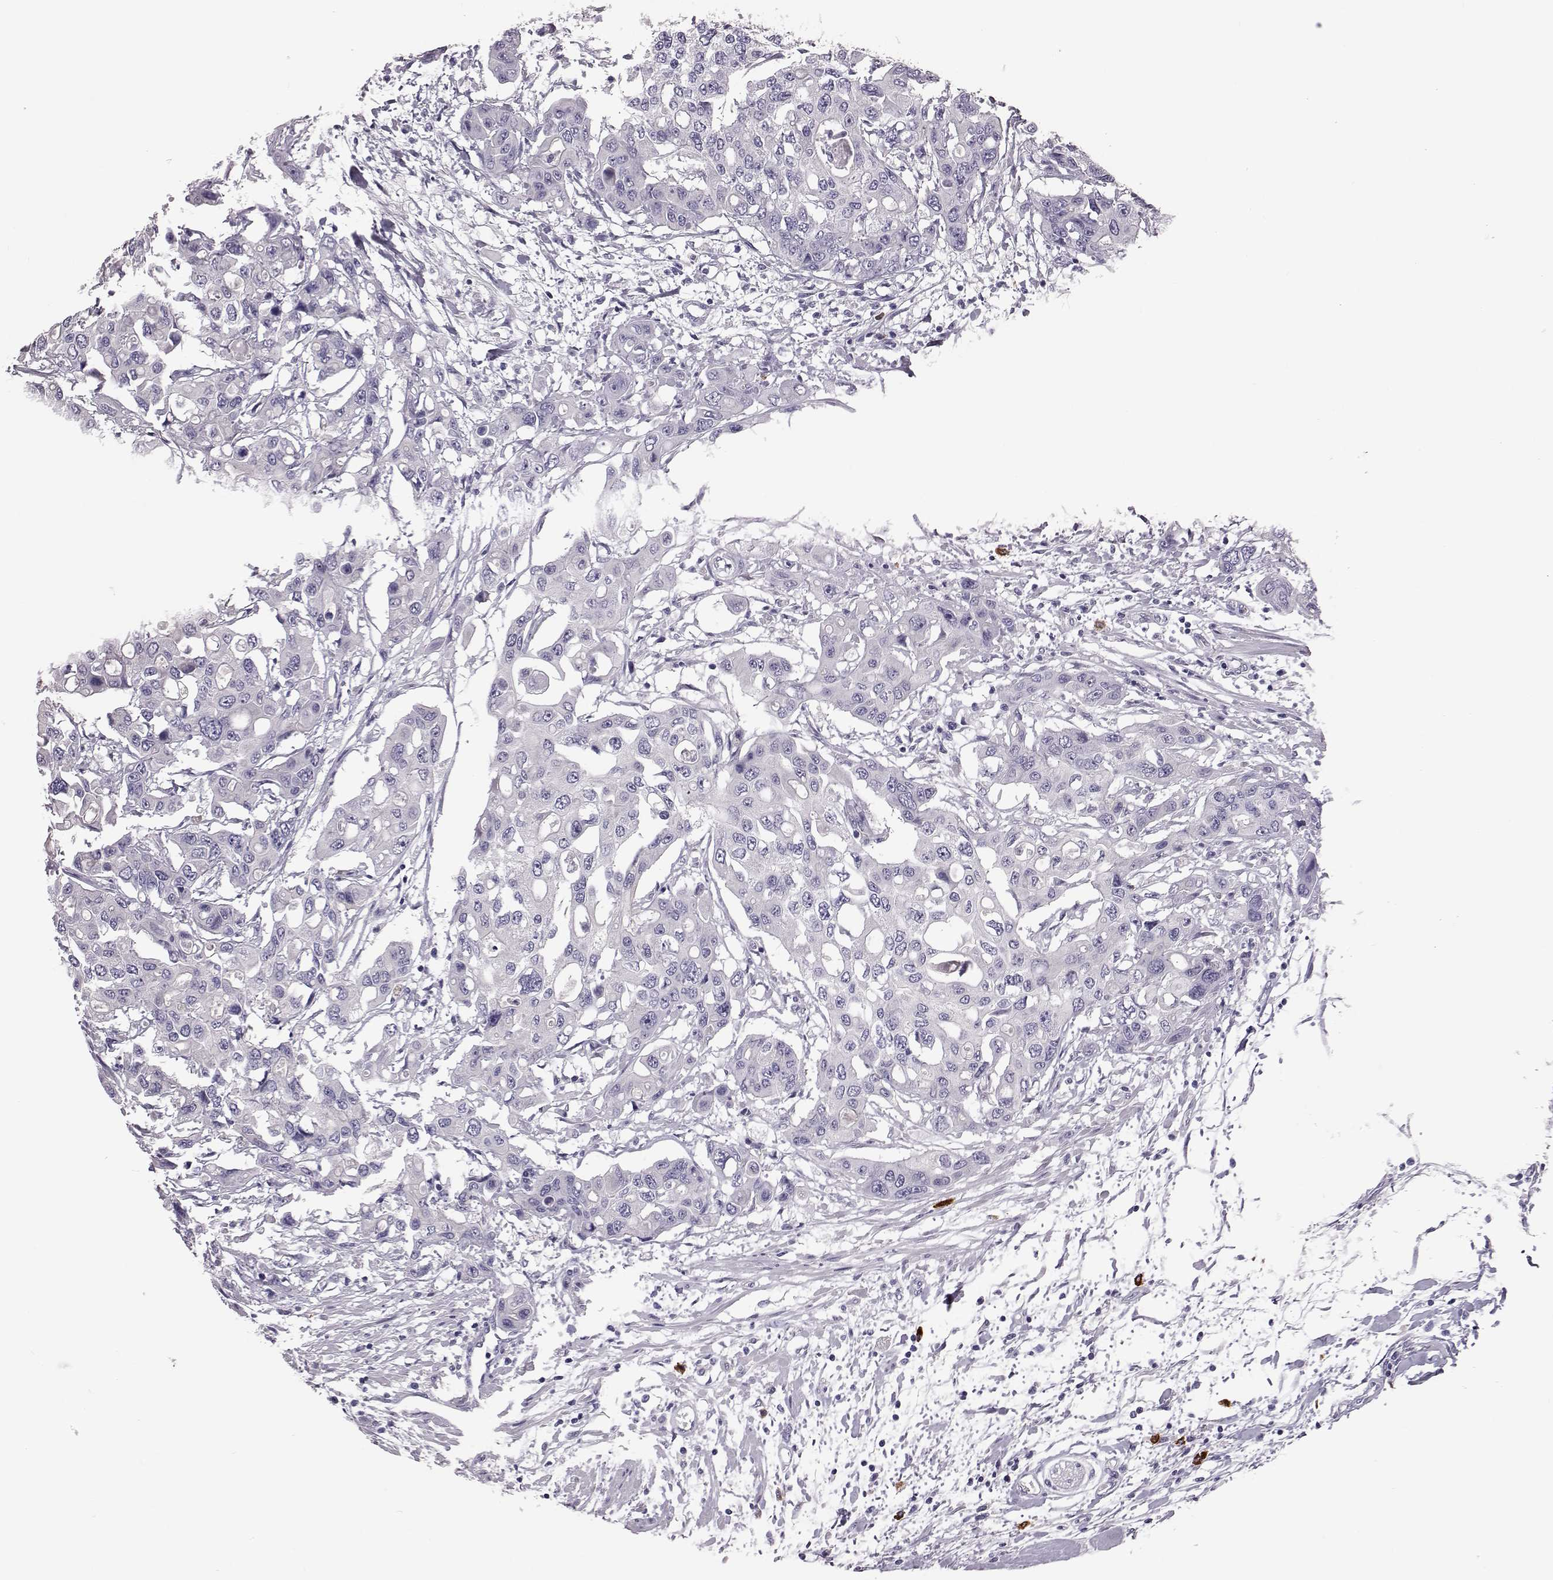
{"staining": {"intensity": "negative", "quantity": "none", "location": "none"}, "tissue": "colorectal cancer", "cell_type": "Tumor cells", "image_type": "cancer", "snomed": [{"axis": "morphology", "description": "Adenocarcinoma, NOS"}, {"axis": "topography", "description": "Colon"}], "caption": "A histopathology image of colorectal adenocarcinoma stained for a protein exhibits no brown staining in tumor cells.", "gene": "ADGRG5", "patient": {"sex": "male", "age": 77}}